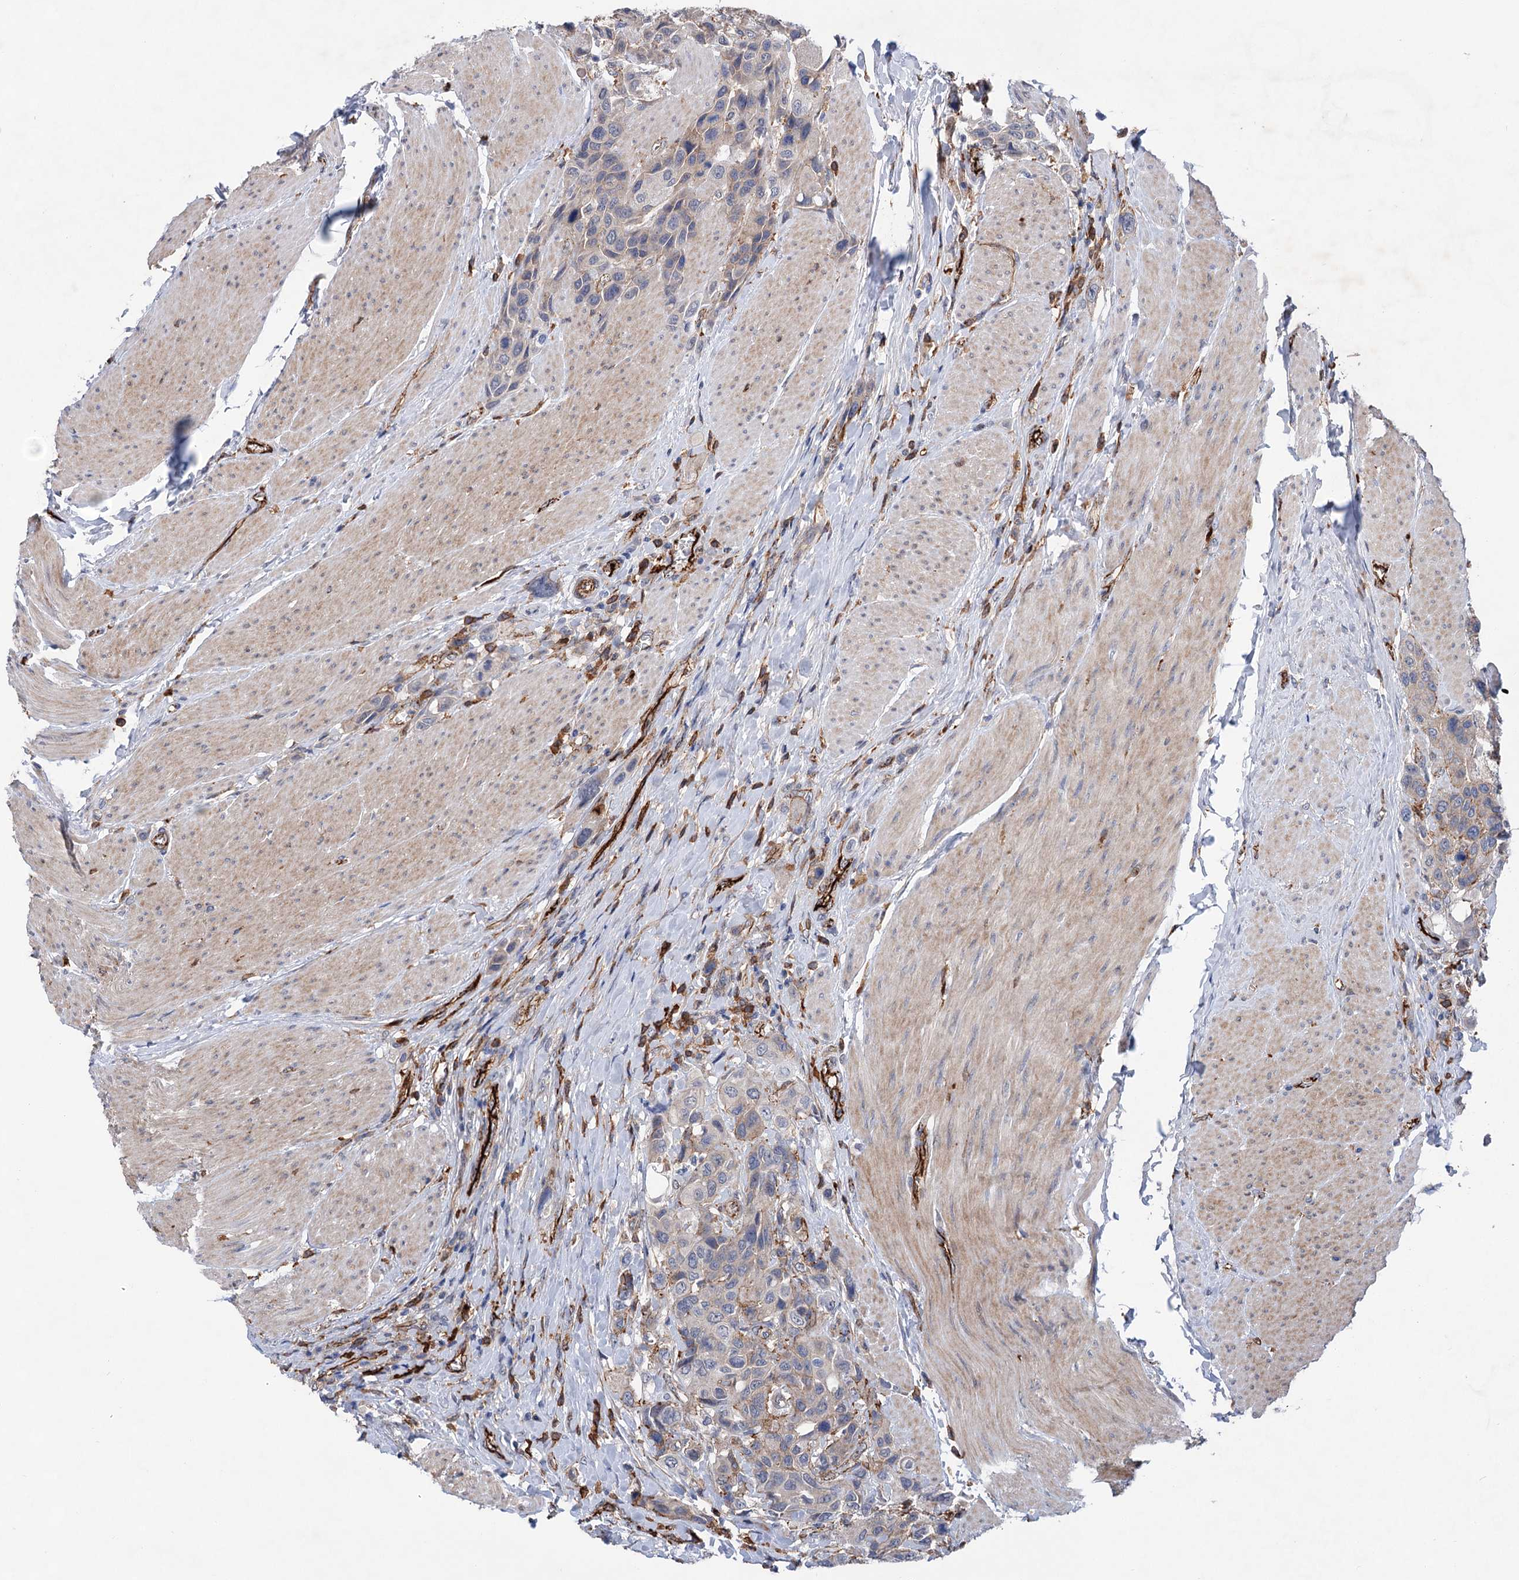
{"staining": {"intensity": "negative", "quantity": "none", "location": "none"}, "tissue": "urothelial cancer", "cell_type": "Tumor cells", "image_type": "cancer", "snomed": [{"axis": "morphology", "description": "Urothelial carcinoma, High grade"}, {"axis": "topography", "description": "Urinary bladder"}], "caption": "Immunohistochemistry image of neoplastic tissue: urothelial carcinoma (high-grade) stained with DAB (3,3'-diaminobenzidine) shows no significant protein staining in tumor cells. (Stains: DAB (3,3'-diaminobenzidine) immunohistochemistry (IHC) with hematoxylin counter stain, Microscopy: brightfield microscopy at high magnification).", "gene": "TMTC3", "patient": {"sex": "male", "age": 50}}